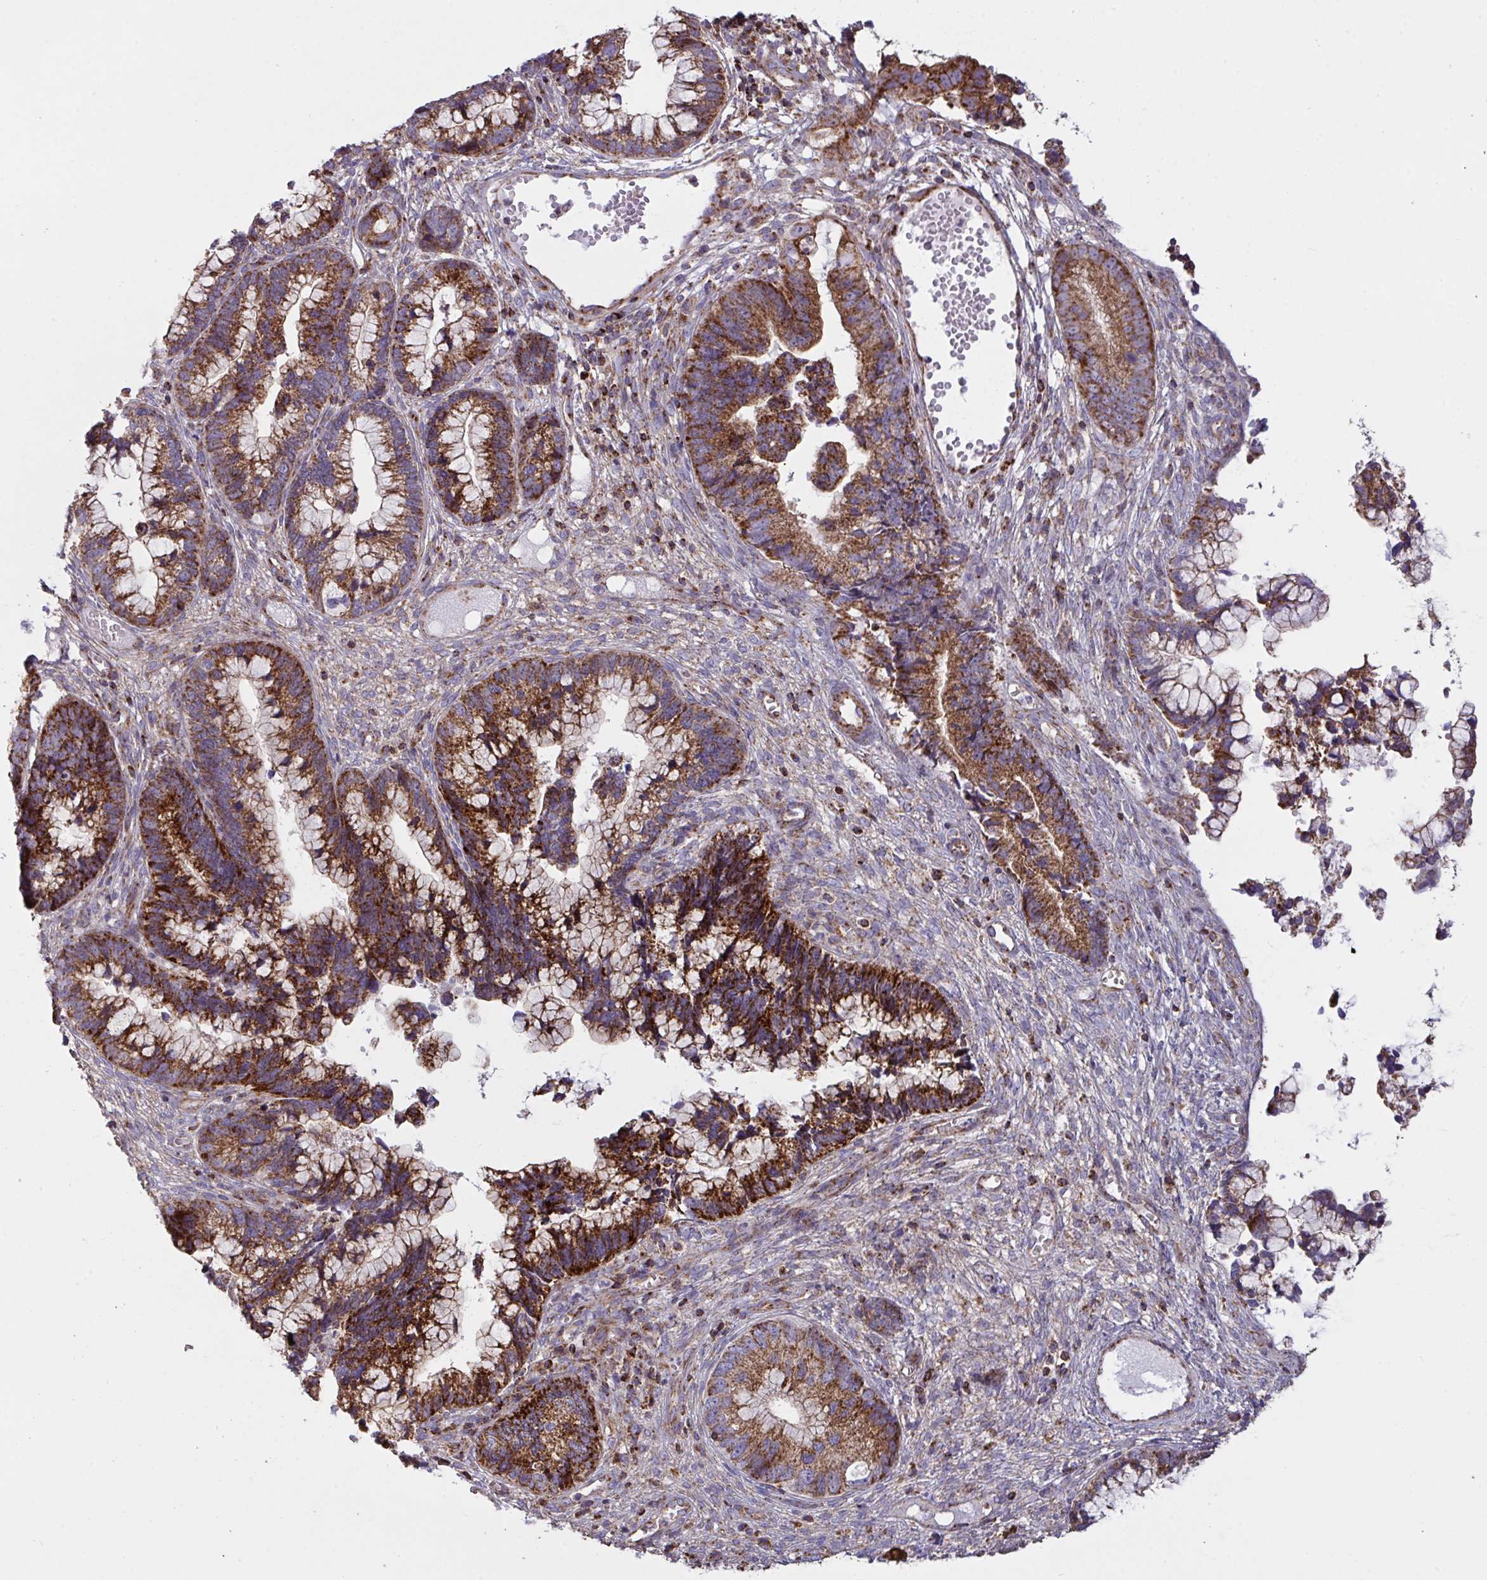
{"staining": {"intensity": "strong", "quantity": ">75%", "location": "cytoplasmic/membranous"}, "tissue": "cervical cancer", "cell_type": "Tumor cells", "image_type": "cancer", "snomed": [{"axis": "morphology", "description": "Adenocarcinoma, NOS"}, {"axis": "topography", "description": "Cervix"}], "caption": "Strong cytoplasmic/membranous expression is seen in about >75% of tumor cells in cervical cancer. (Brightfield microscopy of DAB IHC at high magnification).", "gene": "MICOS10", "patient": {"sex": "female", "age": 44}}